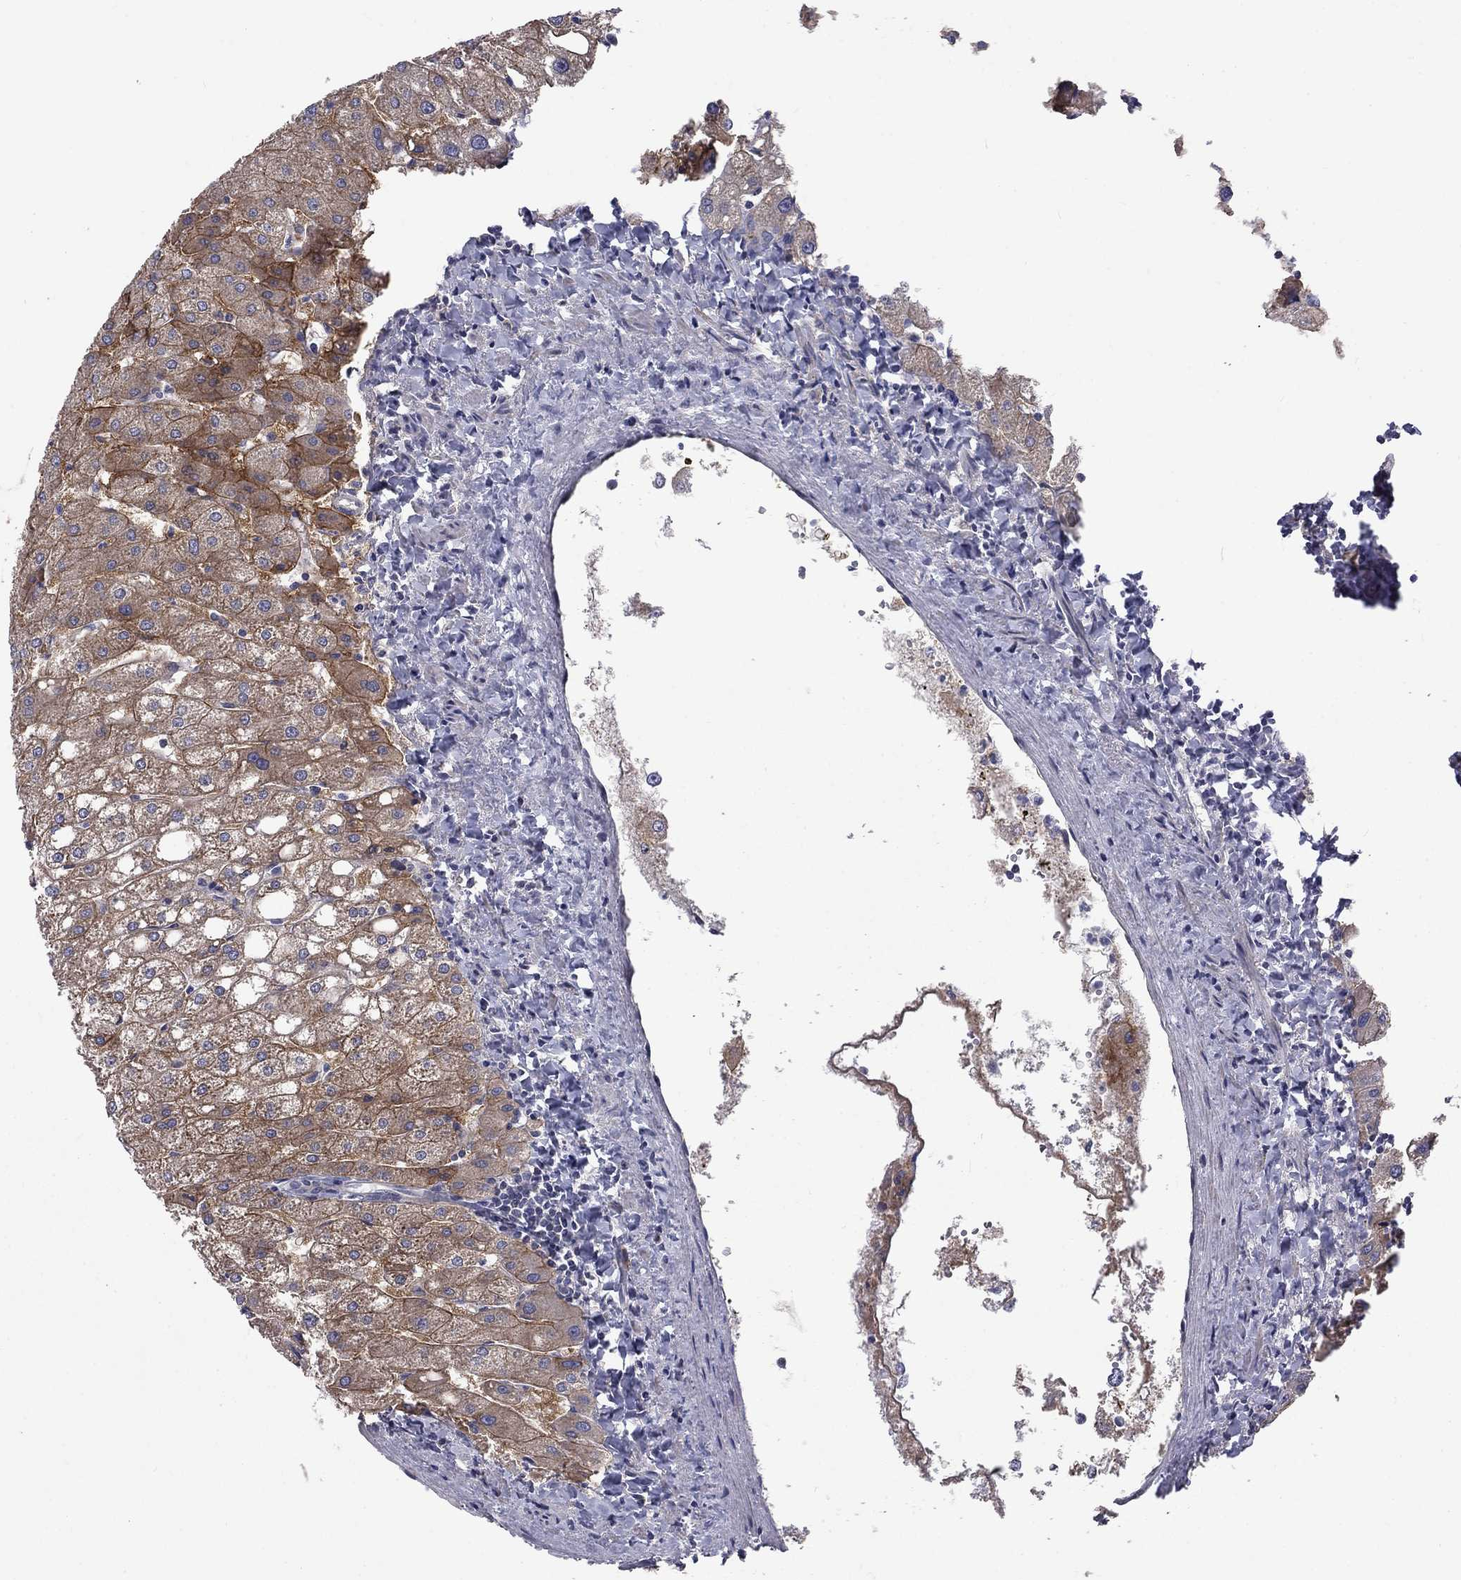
{"staining": {"intensity": "negative", "quantity": "none", "location": "none"}, "tissue": "liver", "cell_type": "Cholangiocytes", "image_type": "normal", "snomed": [{"axis": "morphology", "description": "Normal tissue, NOS"}, {"axis": "topography", "description": "Liver"}], "caption": "Liver stained for a protein using IHC exhibits no expression cholangiocytes.", "gene": "SLC39A14", "patient": {"sex": "male", "age": 67}}